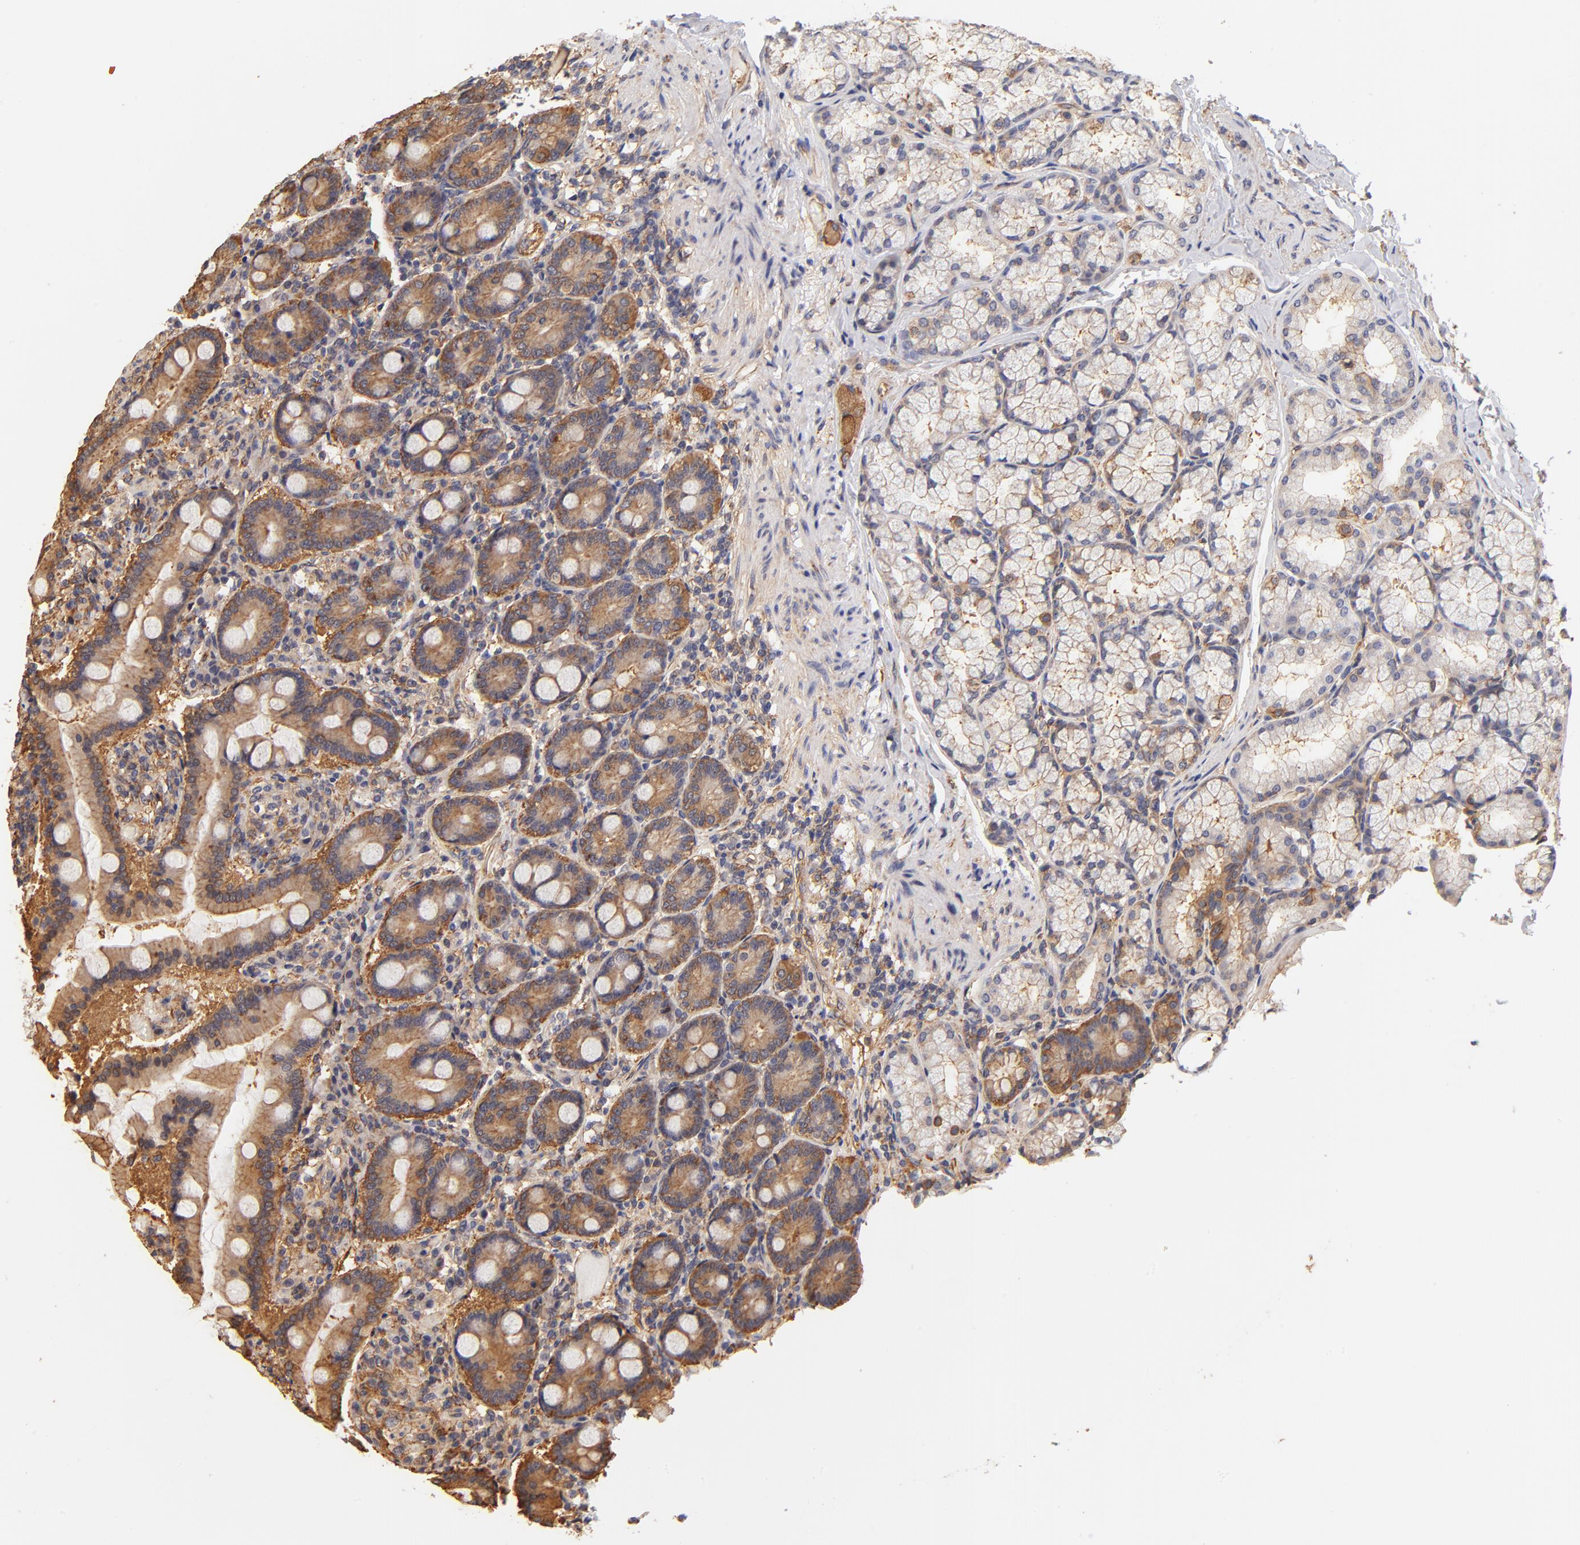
{"staining": {"intensity": "strong", "quantity": ">75%", "location": "cytoplasmic/membranous"}, "tissue": "duodenum", "cell_type": "Glandular cells", "image_type": "normal", "snomed": [{"axis": "morphology", "description": "Normal tissue, NOS"}, {"axis": "topography", "description": "Duodenum"}], "caption": "Immunohistochemical staining of unremarkable human duodenum demonstrates >75% levels of strong cytoplasmic/membranous protein positivity in approximately >75% of glandular cells.", "gene": "FCMR", "patient": {"sex": "female", "age": 64}}